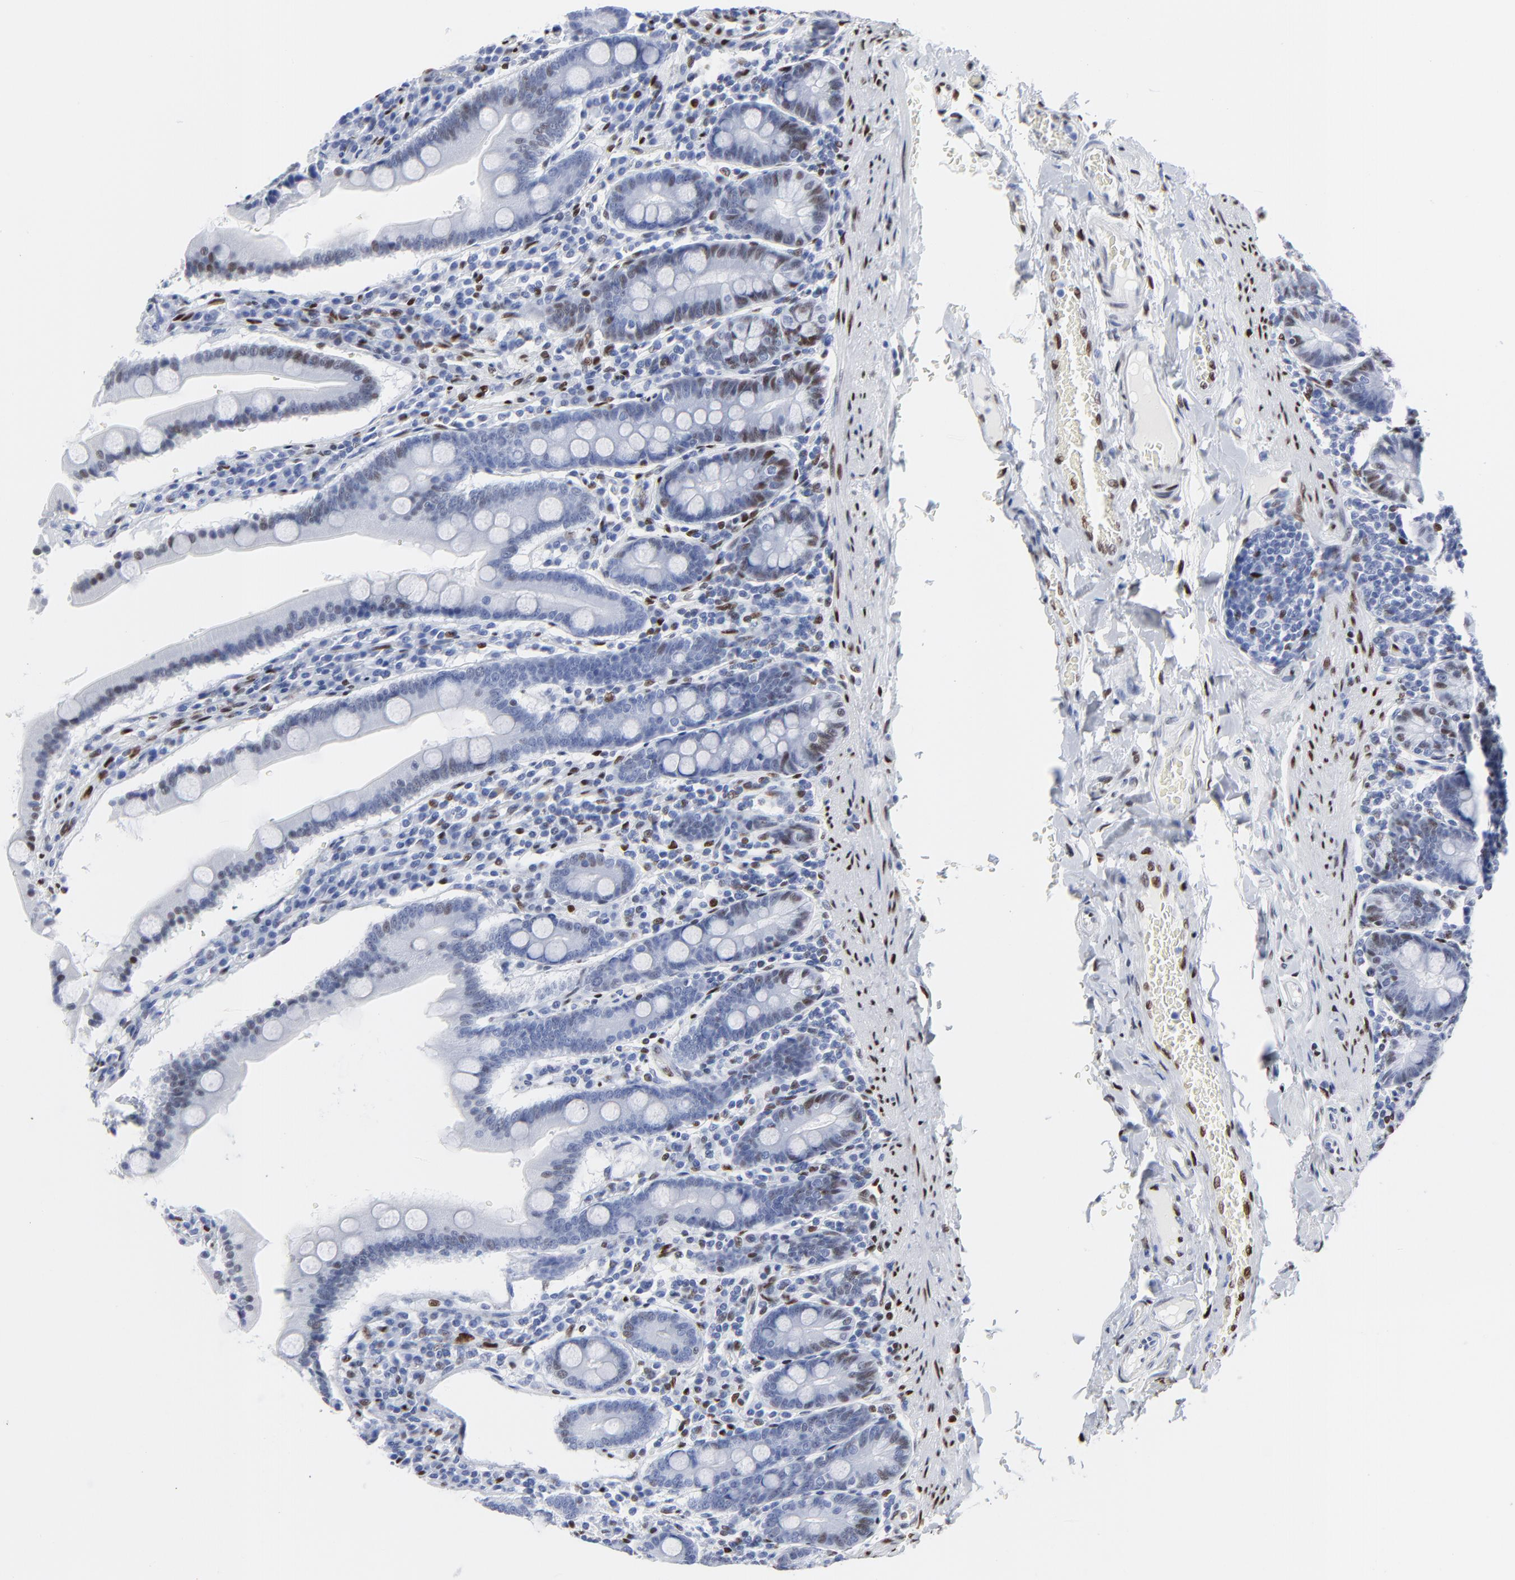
{"staining": {"intensity": "moderate", "quantity": "25%-75%", "location": "nuclear"}, "tissue": "duodenum", "cell_type": "Glandular cells", "image_type": "normal", "snomed": [{"axis": "morphology", "description": "Normal tissue, NOS"}, {"axis": "topography", "description": "Duodenum"}], "caption": "The photomicrograph displays immunohistochemical staining of normal duodenum. There is moderate nuclear positivity is present in about 25%-75% of glandular cells. The staining was performed using DAB, with brown indicating positive protein expression. Nuclei are stained blue with hematoxylin.", "gene": "JUN", "patient": {"sex": "male", "age": 50}}